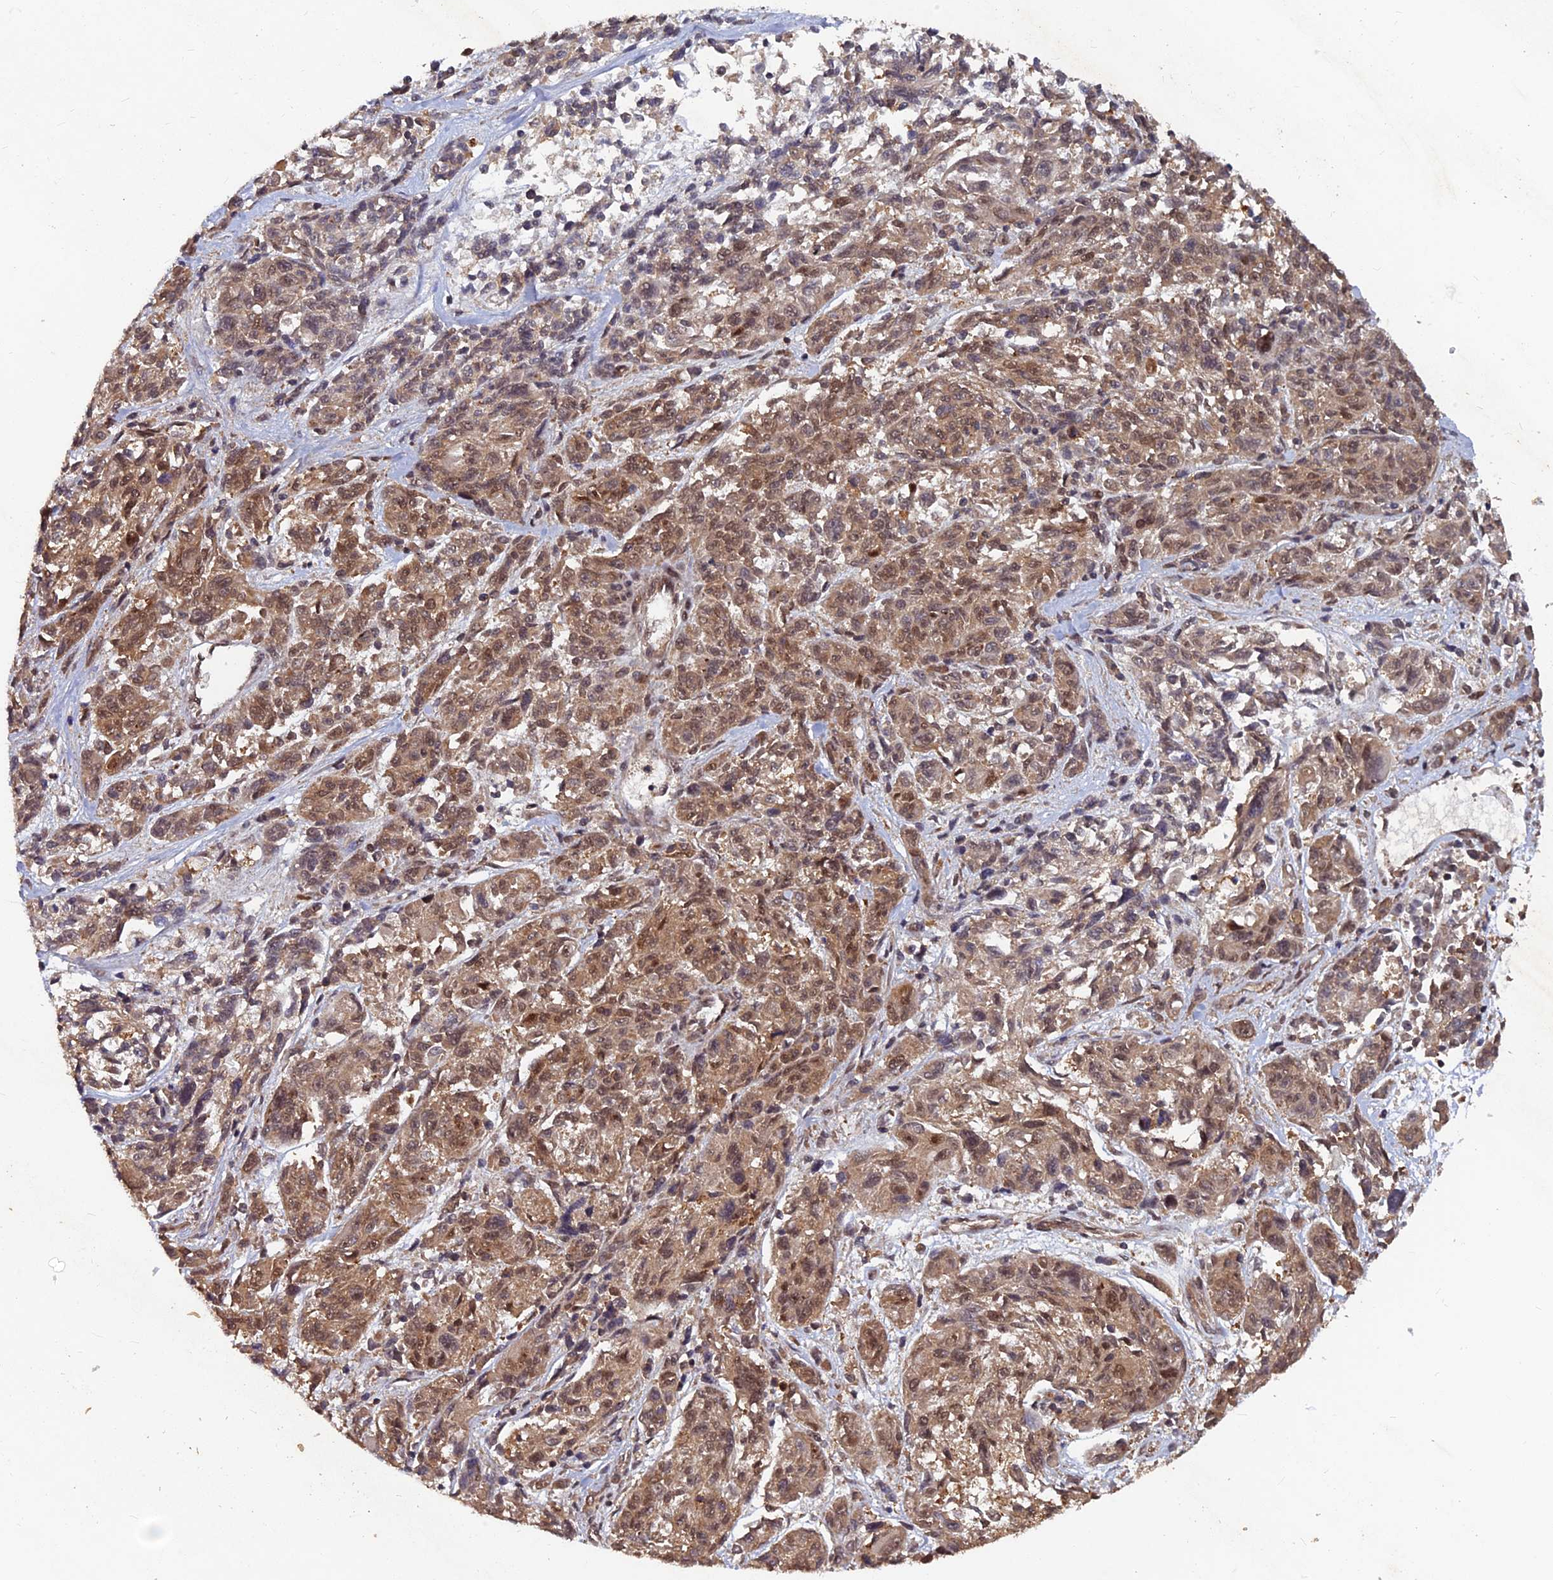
{"staining": {"intensity": "moderate", "quantity": ">75%", "location": "cytoplasmic/membranous,nuclear"}, "tissue": "melanoma", "cell_type": "Tumor cells", "image_type": "cancer", "snomed": [{"axis": "morphology", "description": "Malignant melanoma, NOS"}, {"axis": "topography", "description": "Skin"}], "caption": "The immunohistochemical stain labels moderate cytoplasmic/membranous and nuclear staining in tumor cells of malignant melanoma tissue.", "gene": "FAM53C", "patient": {"sex": "male", "age": 53}}